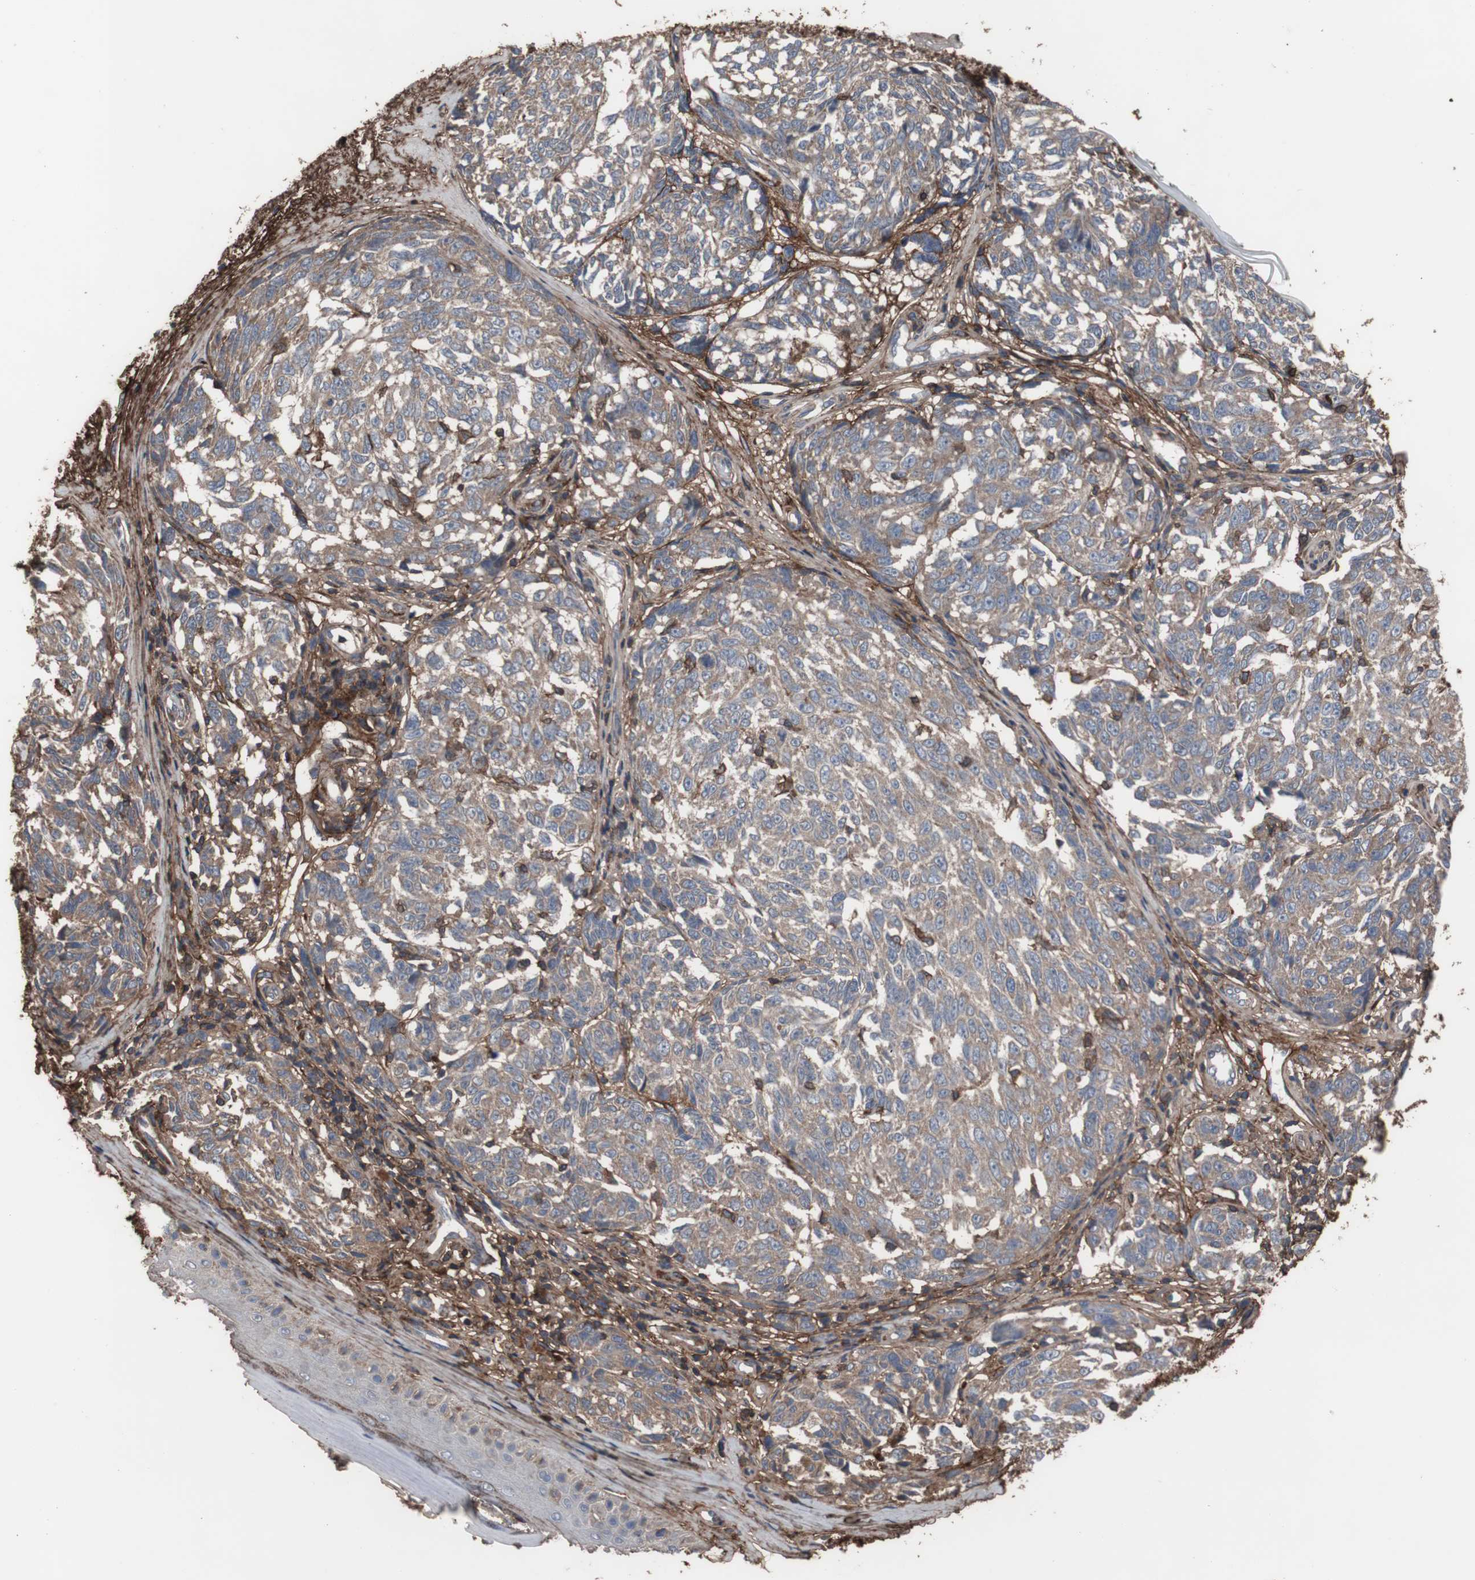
{"staining": {"intensity": "moderate", "quantity": ">75%", "location": "cytoplasmic/membranous"}, "tissue": "melanoma", "cell_type": "Tumor cells", "image_type": "cancer", "snomed": [{"axis": "morphology", "description": "Malignant melanoma, NOS"}, {"axis": "topography", "description": "Skin"}], "caption": "Human malignant melanoma stained with a brown dye demonstrates moderate cytoplasmic/membranous positive positivity in about >75% of tumor cells.", "gene": "COL6A2", "patient": {"sex": "female", "age": 64}}